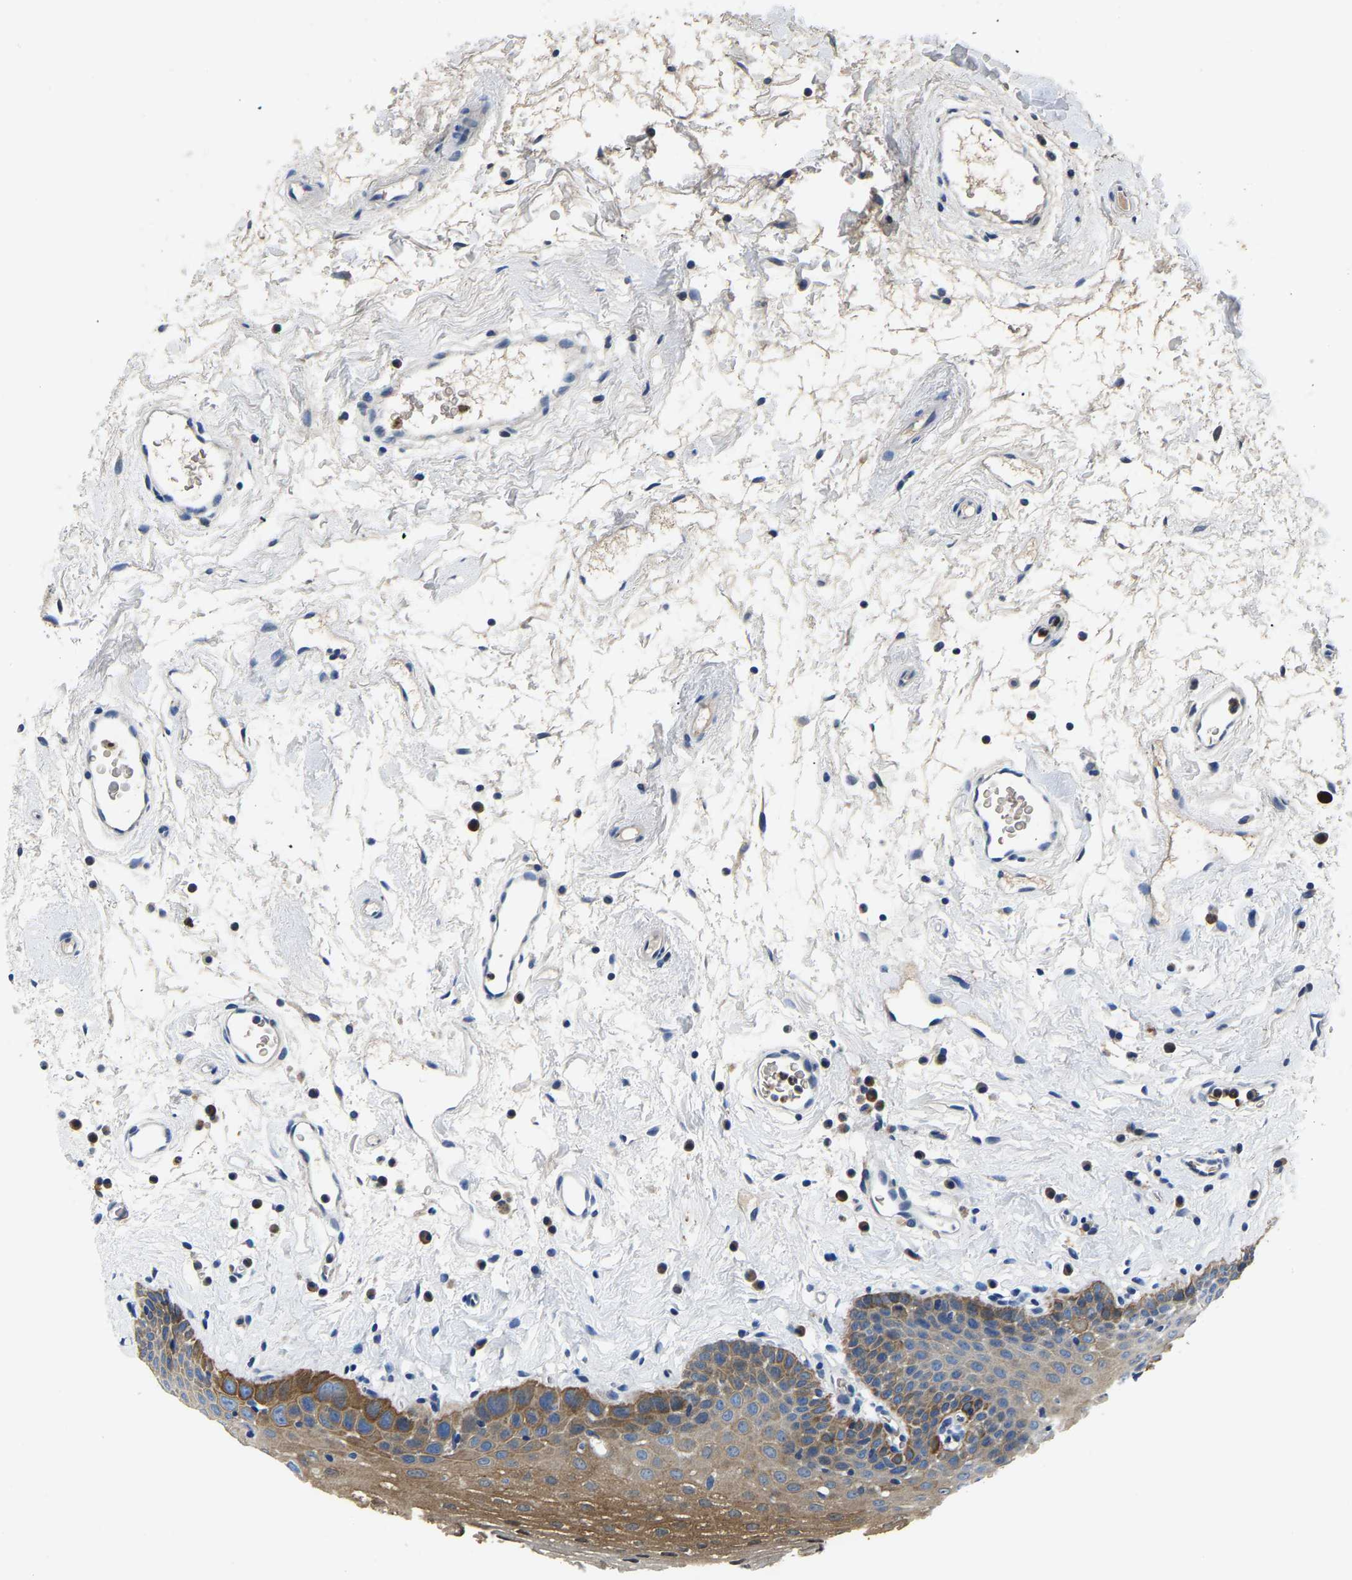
{"staining": {"intensity": "moderate", "quantity": ">75%", "location": "cytoplasmic/membranous"}, "tissue": "oral mucosa", "cell_type": "Squamous epithelial cells", "image_type": "normal", "snomed": [{"axis": "morphology", "description": "Normal tissue, NOS"}, {"axis": "topography", "description": "Oral tissue"}], "caption": "The histopathology image shows staining of unremarkable oral mucosa, revealing moderate cytoplasmic/membranous protein positivity (brown color) within squamous epithelial cells. The protein of interest is stained brown, and the nuclei are stained in blue (DAB (3,3'-diaminobenzidine) IHC with brightfield microscopy, high magnification).", "gene": "TOR1B", "patient": {"sex": "male", "age": 66}}